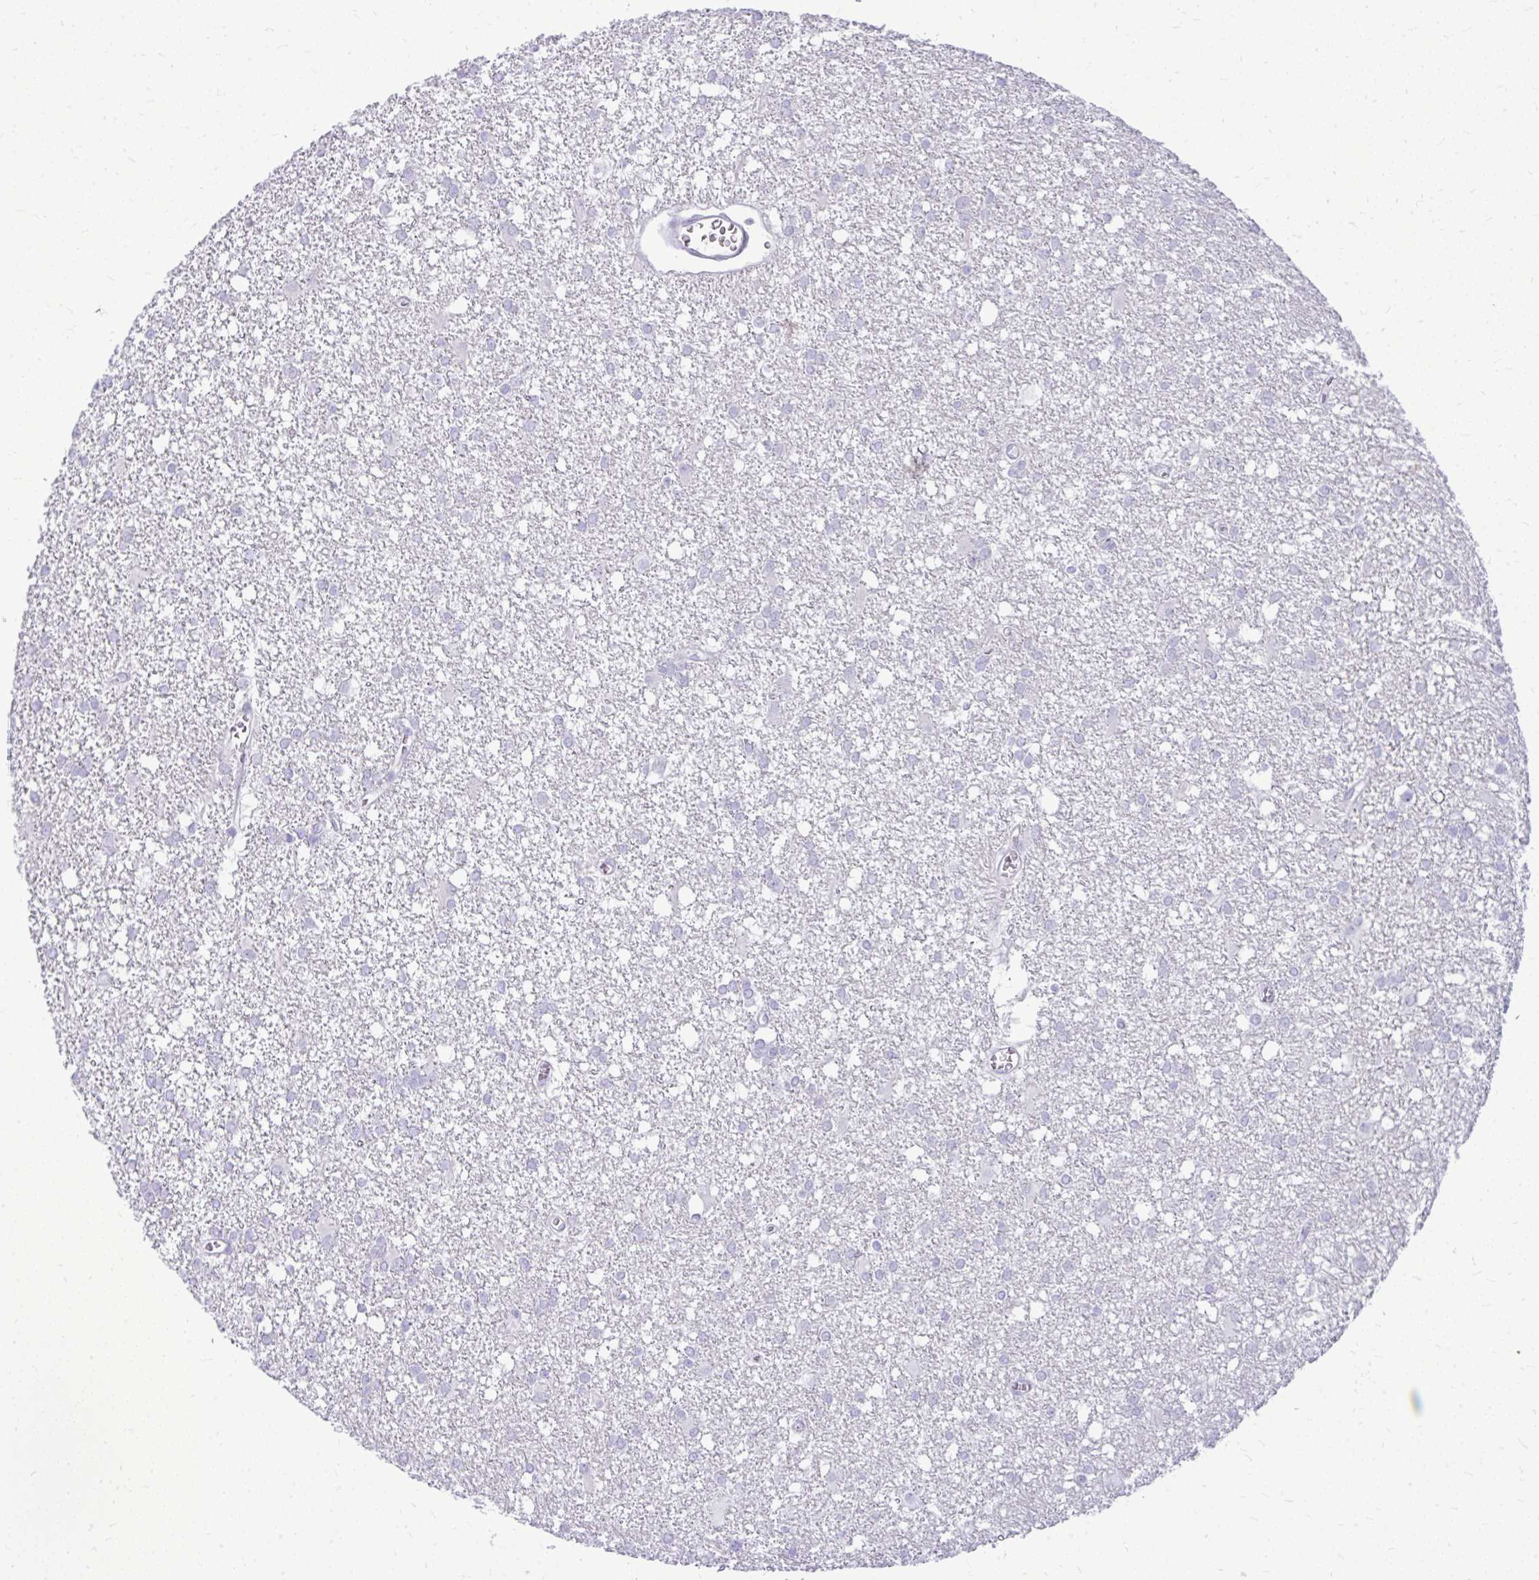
{"staining": {"intensity": "negative", "quantity": "none", "location": "none"}, "tissue": "glioma", "cell_type": "Tumor cells", "image_type": "cancer", "snomed": [{"axis": "morphology", "description": "Glioma, malignant, High grade"}, {"axis": "topography", "description": "Brain"}], "caption": "Tumor cells are negative for brown protein staining in glioma.", "gene": "BCL6B", "patient": {"sex": "male", "age": 48}}